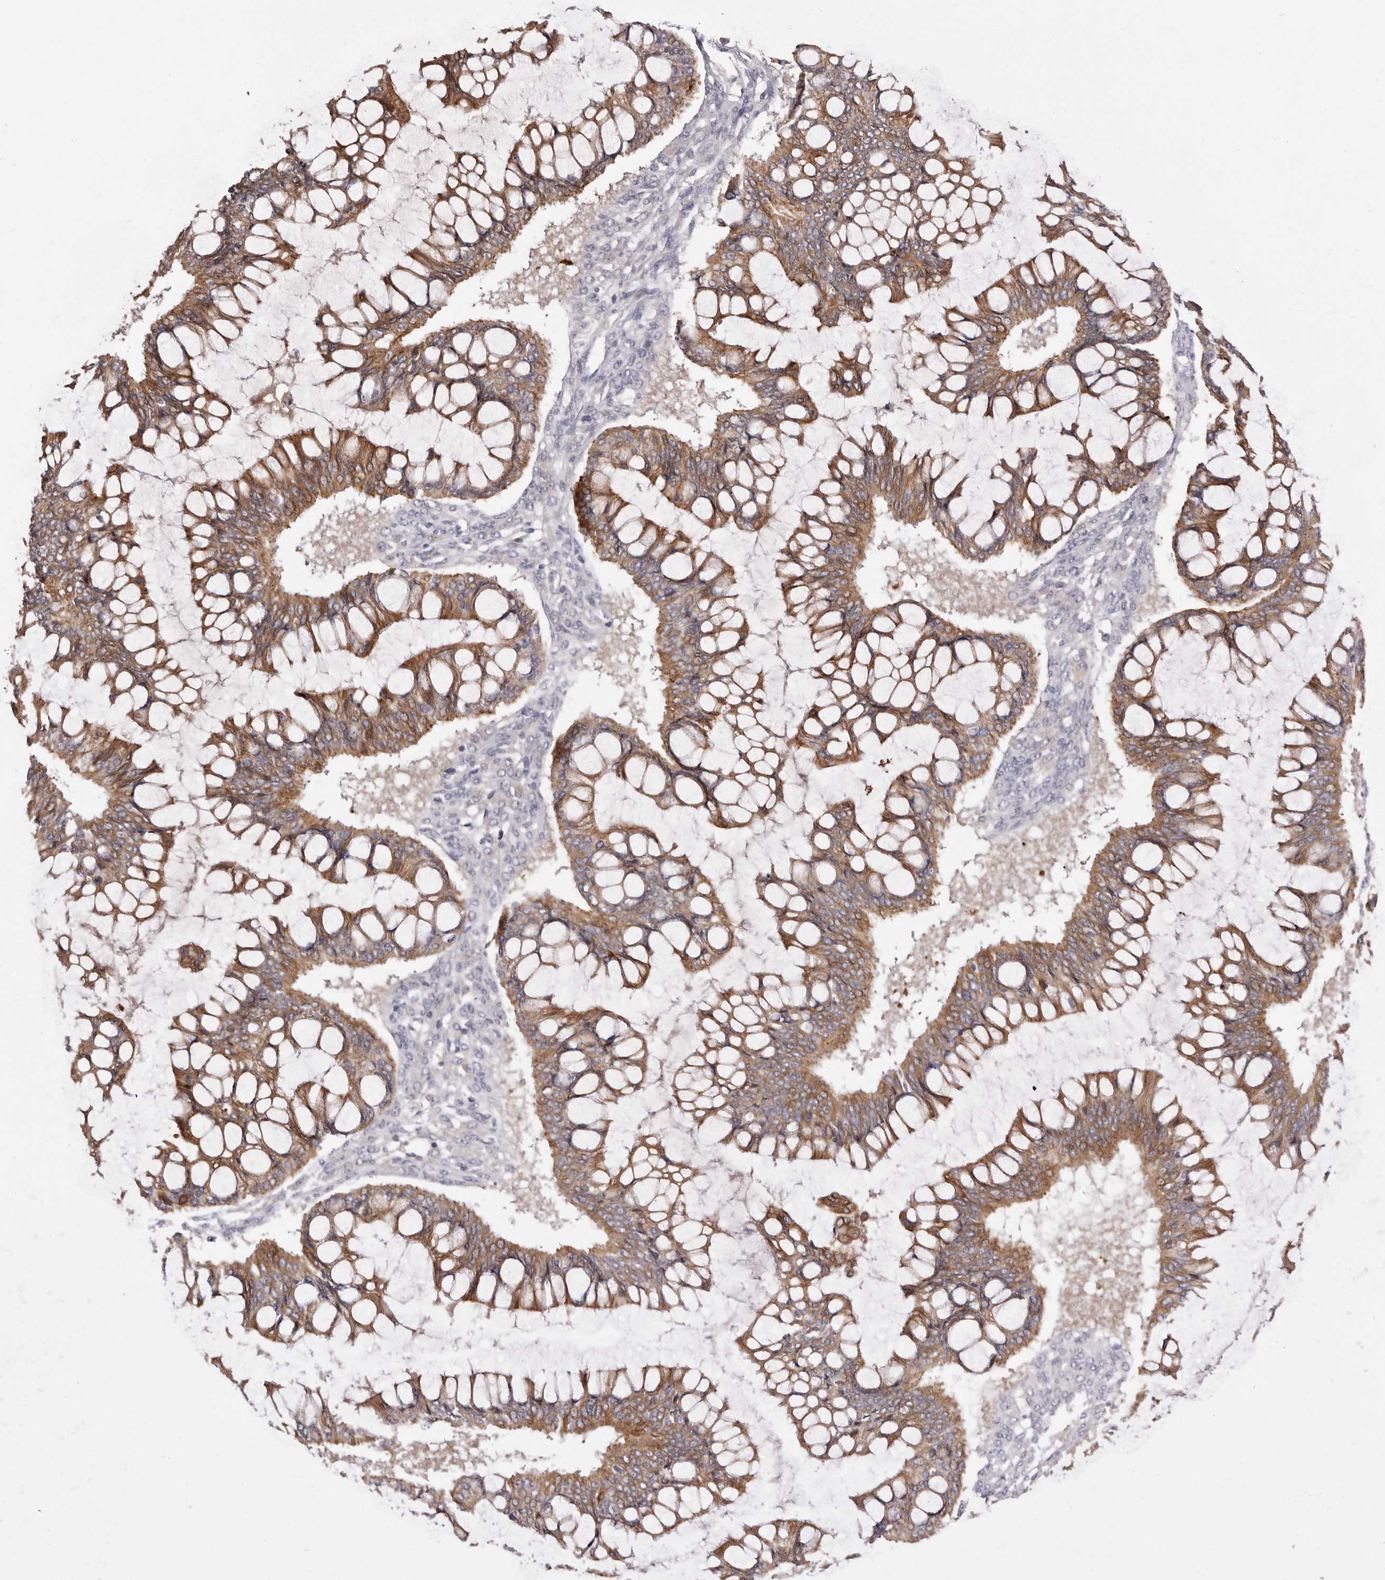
{"staining": {"intensity": "moderate", "quantity": ">75%", "location": "cytoplasmic/membranous"}, "tissue": "ovarian cancer", "cell_type": "Tumor cells", "image_type": "cancer", "snomed": [{"axis": "morphology", "description": "Cystadenocarcinoma, mucinous, NOS"}, {"axis": "topography", "description": "Ovary"}], "caption": "A photomicrograph of human ovarian mucinous cystadenocarcinoma stained for a protein reveals moderate cytoplasmic/membranous brown staining in tumor cells.", "gene": "STK16", "patient": {"sex": "female", "age": 73}}